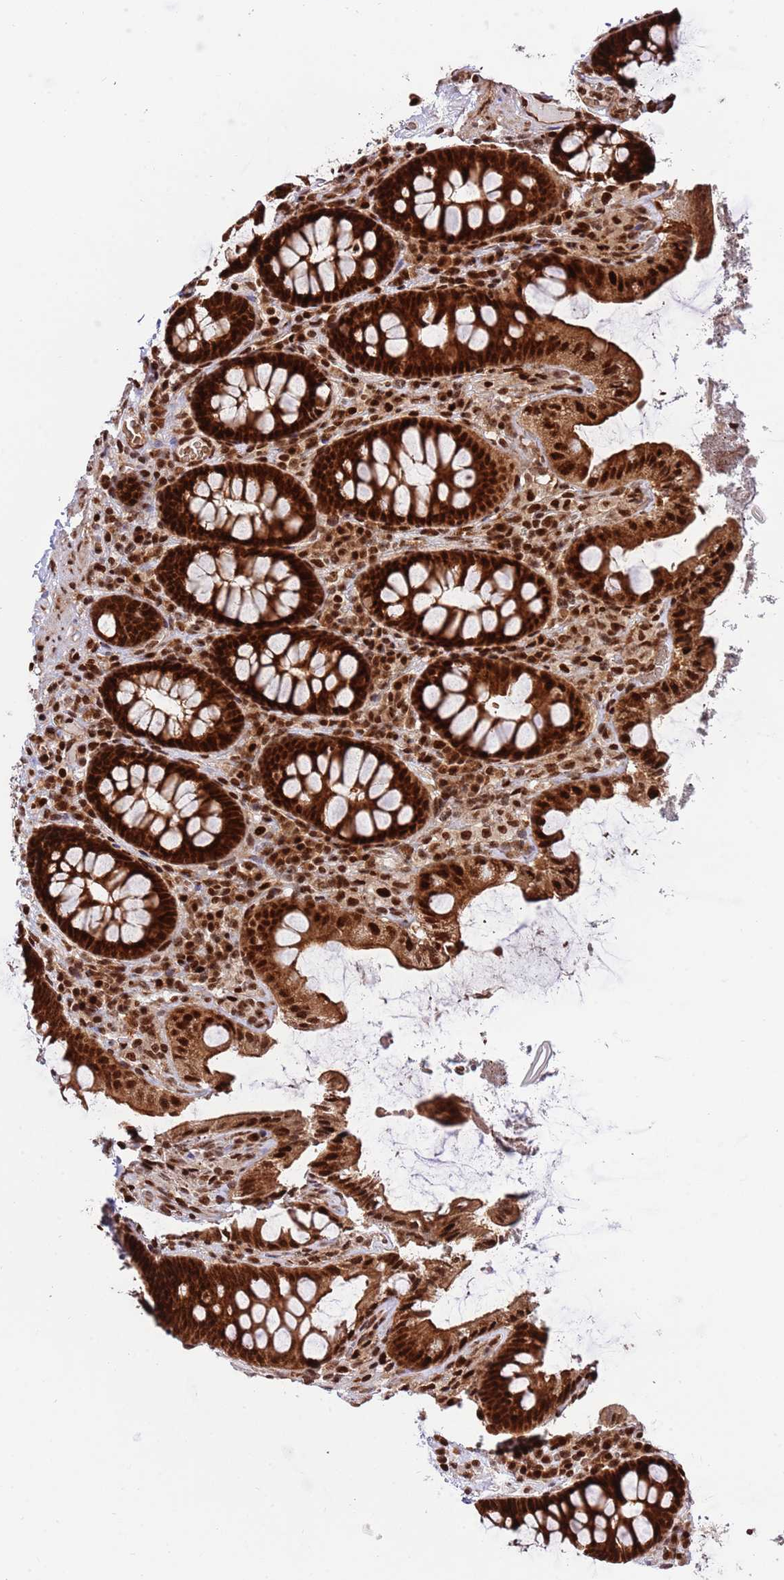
{"staining": {"intensity": "strong", "quantity": ">75%", "location": "cytoplasmic/membranous,nuclear"}, "tissue": "colon", "cell_type": "Endothelial cells", "image_type": "normal", "snomed": [{"axis": "morphology", "description": "Normal tissue, NOS"}, {"axis": "topography", "description": "Colon"}], "caption": "Colon stained for a protein (brown) exhibits strong cytoplasmic/membranous,nuclear positive expression in approximately >75% of endothelial cells.", "gene": "RIF1", "patient": {"sex": "male", "age": 84}}